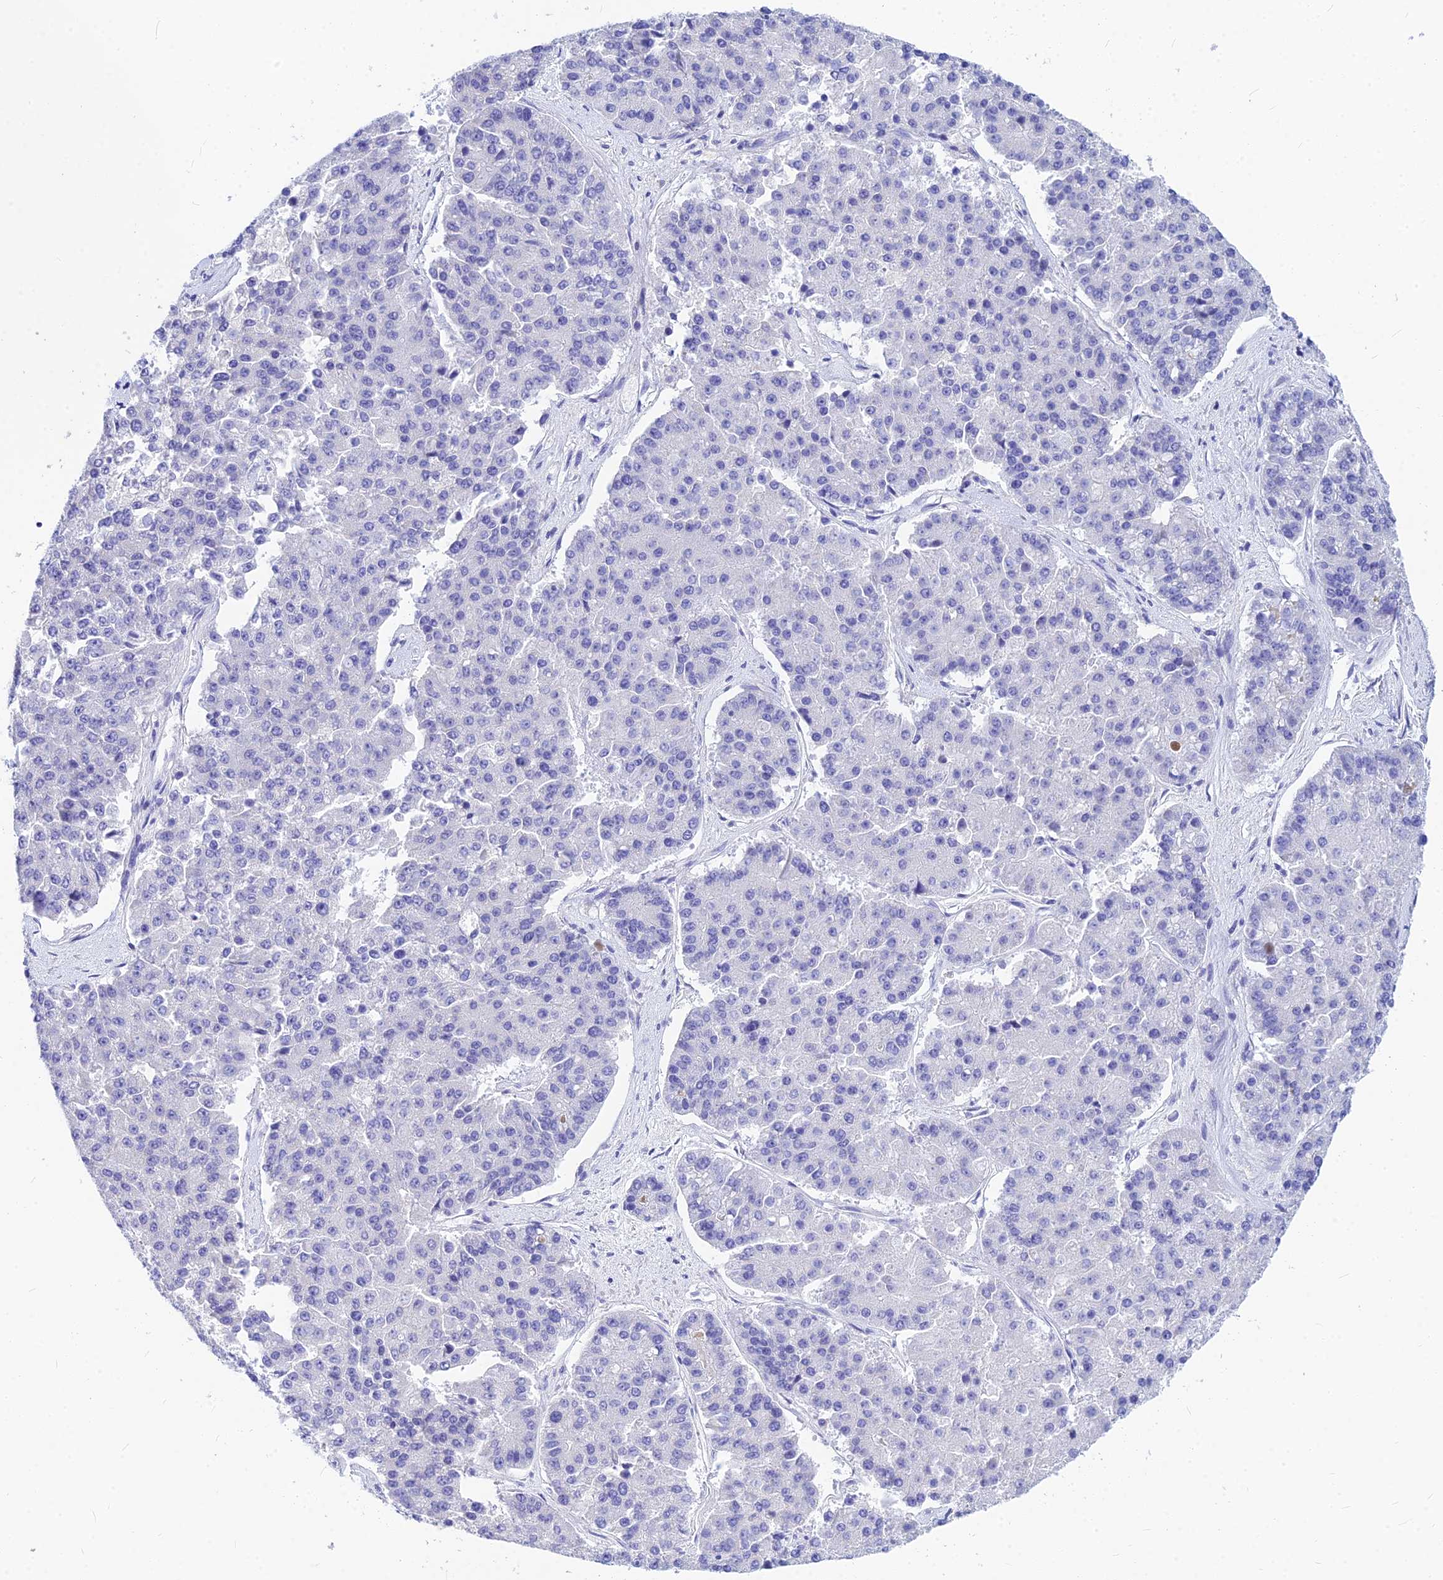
{"staining": {"intensity": "negative", "quantity": "none", "location": "none"}, "tissue": "pancreatic cancer", "cell_type": "Tumor cells", "image_type": "cancer", "snomed": [{"axis": "morphology", "description": "Adenocarcinoma, NOS"}, {"axis": "topography", "description": "Pancreas"}], "caption": "There is no significant expression in tumor cells of adenocarcinoma (pancreatic).", "gene": "CNOT6", "patient": {"sex": "male", "age": 50}}